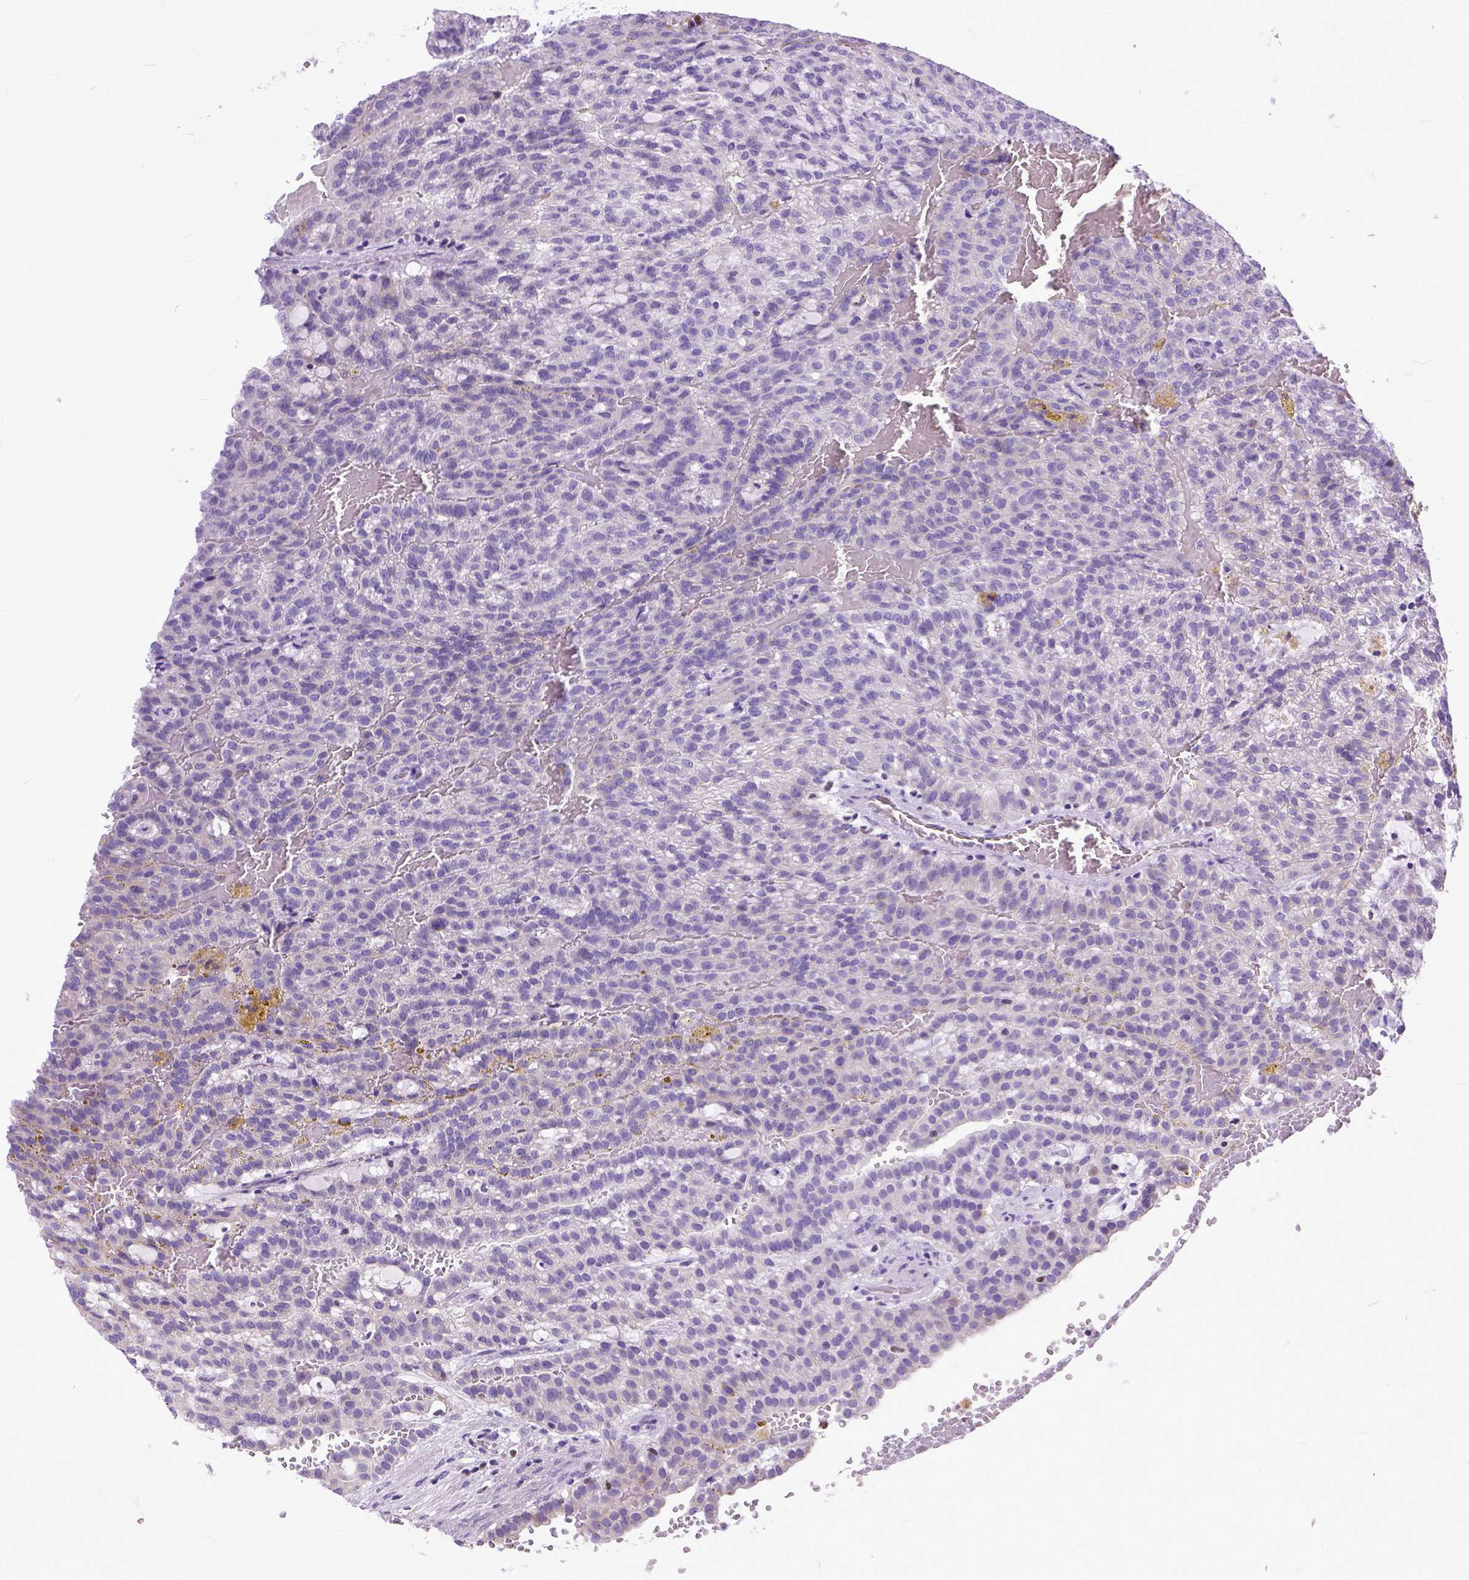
{"staining": {"intensity": "negative", "quantity": "none", "location": "none"}, "tissue": "renal cancer", "cell_type": "Tumor cells", "image_type": "cancer", "snomed": [{"axis": "morphology", "description": "Adenocarcinoma, NOS"}, {"axis": "topography", "description": "Kidney"}], "caption": "The photomicrograph shows no staining of tumor cells in renal cancer.", "gene": "CRB1", "patient": {"sex": "male", "age": 63}}